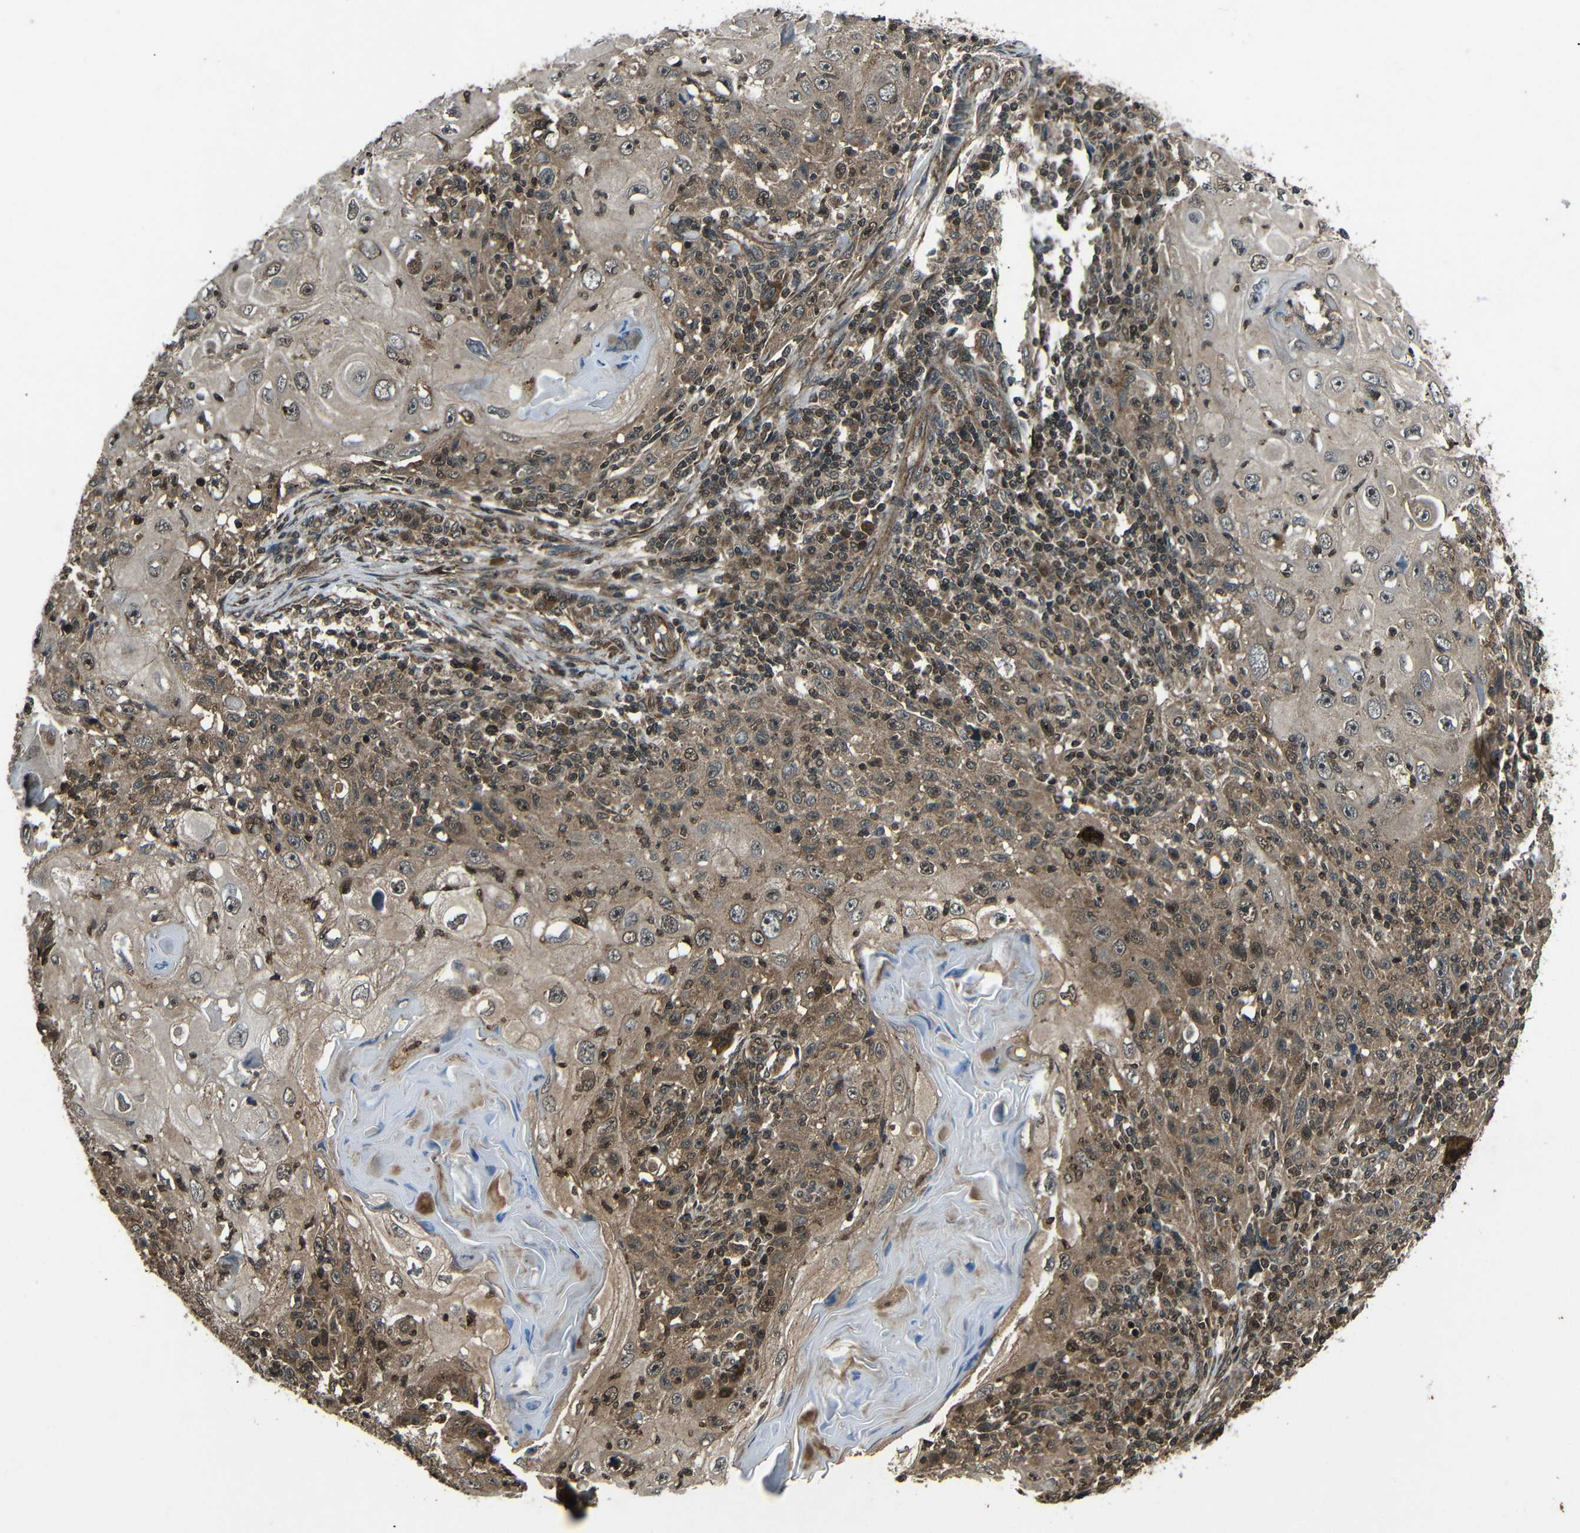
{"staining": {"intensity": "moderate", "quantity": ">75%", "location": "cytoplasmic/membranous,nuclear"}, "tissue": "skin cancer", "cell_type": "Tumor cells", "image_type": "cancer", "snomed": [{"axis": "morphology", "description": "Squamous cell carcinoma, NOS"}, {"axis": "topography", "description": "Skin"}], "caption": "The histopathology image exhibits a brown stain indicating the presence of a protein in the cytoplasmic/membranous and nuclear of tumor cells in squamous cell carcinoma (skin). The protein of interest is stained brown, and the nuclei are stained in blue (DAB (3,3'-diaminobenzidine) IHC with brightfield microscopy, high magnification).", "gene": "PLK2", "patient": {"sex": "female", "age": 88}}